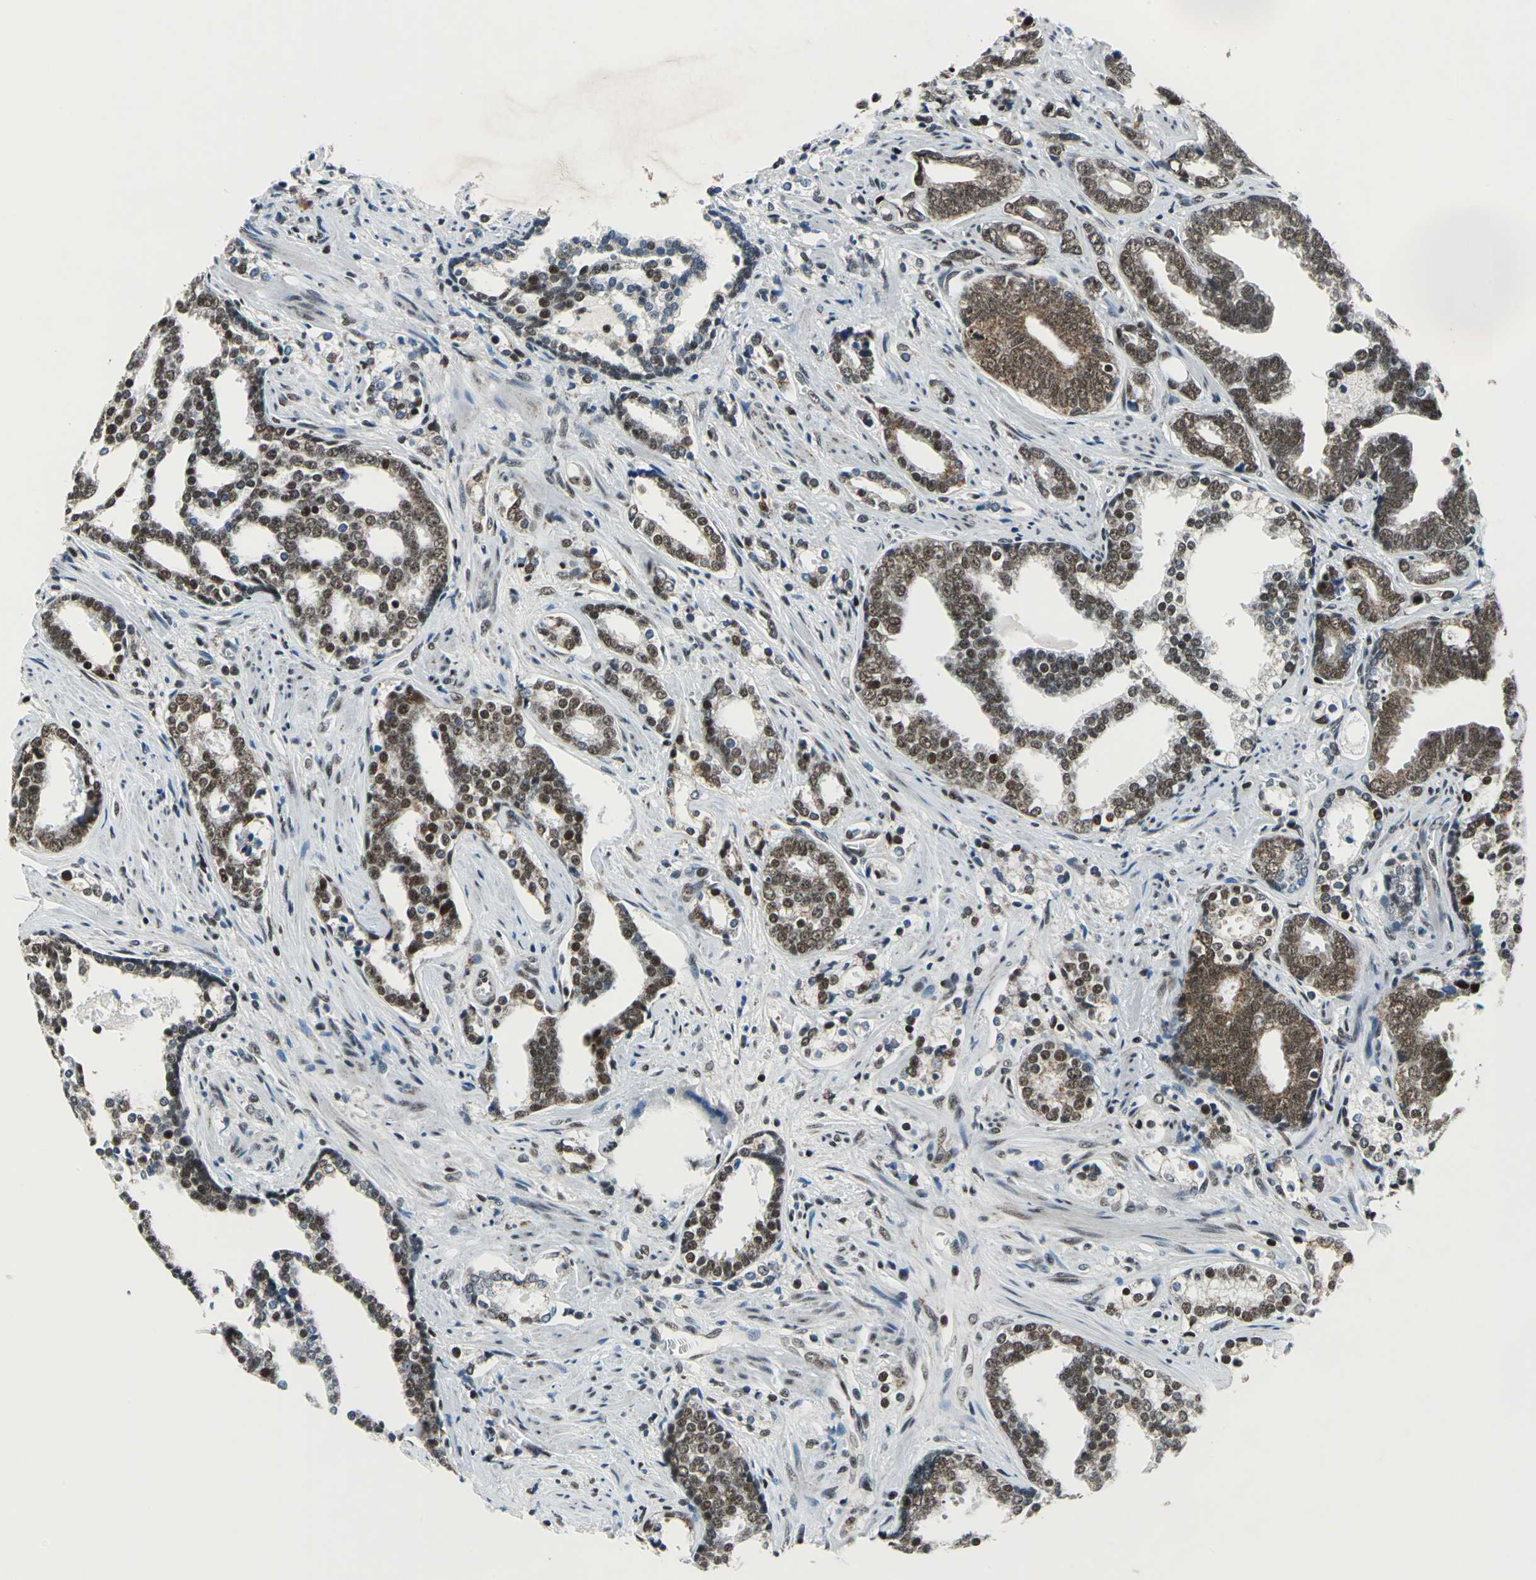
{"staining": {"intensity": "strong", "quantity": ">75%", "location": "nuclear"}, "tissue": "prostate cancer", "cell_type": "Tumor cells", "image_type": "cancer", "snomed": [{"axis": "morphology", "description": "Adenocarcinoma, High grade"}, {"axis": "topography", "description": "Prostate"}], "caption": "Immunohistochemistry (IHC) micrograph of human adenocarcinoma (high-grade) (prostate) stained for a protein (brown), which exhibits high levels of strong nuclear staining in about >75% of tumor cells.", "gene": "BCLAF1", "patient": {"sex": "male", "age": 67}}